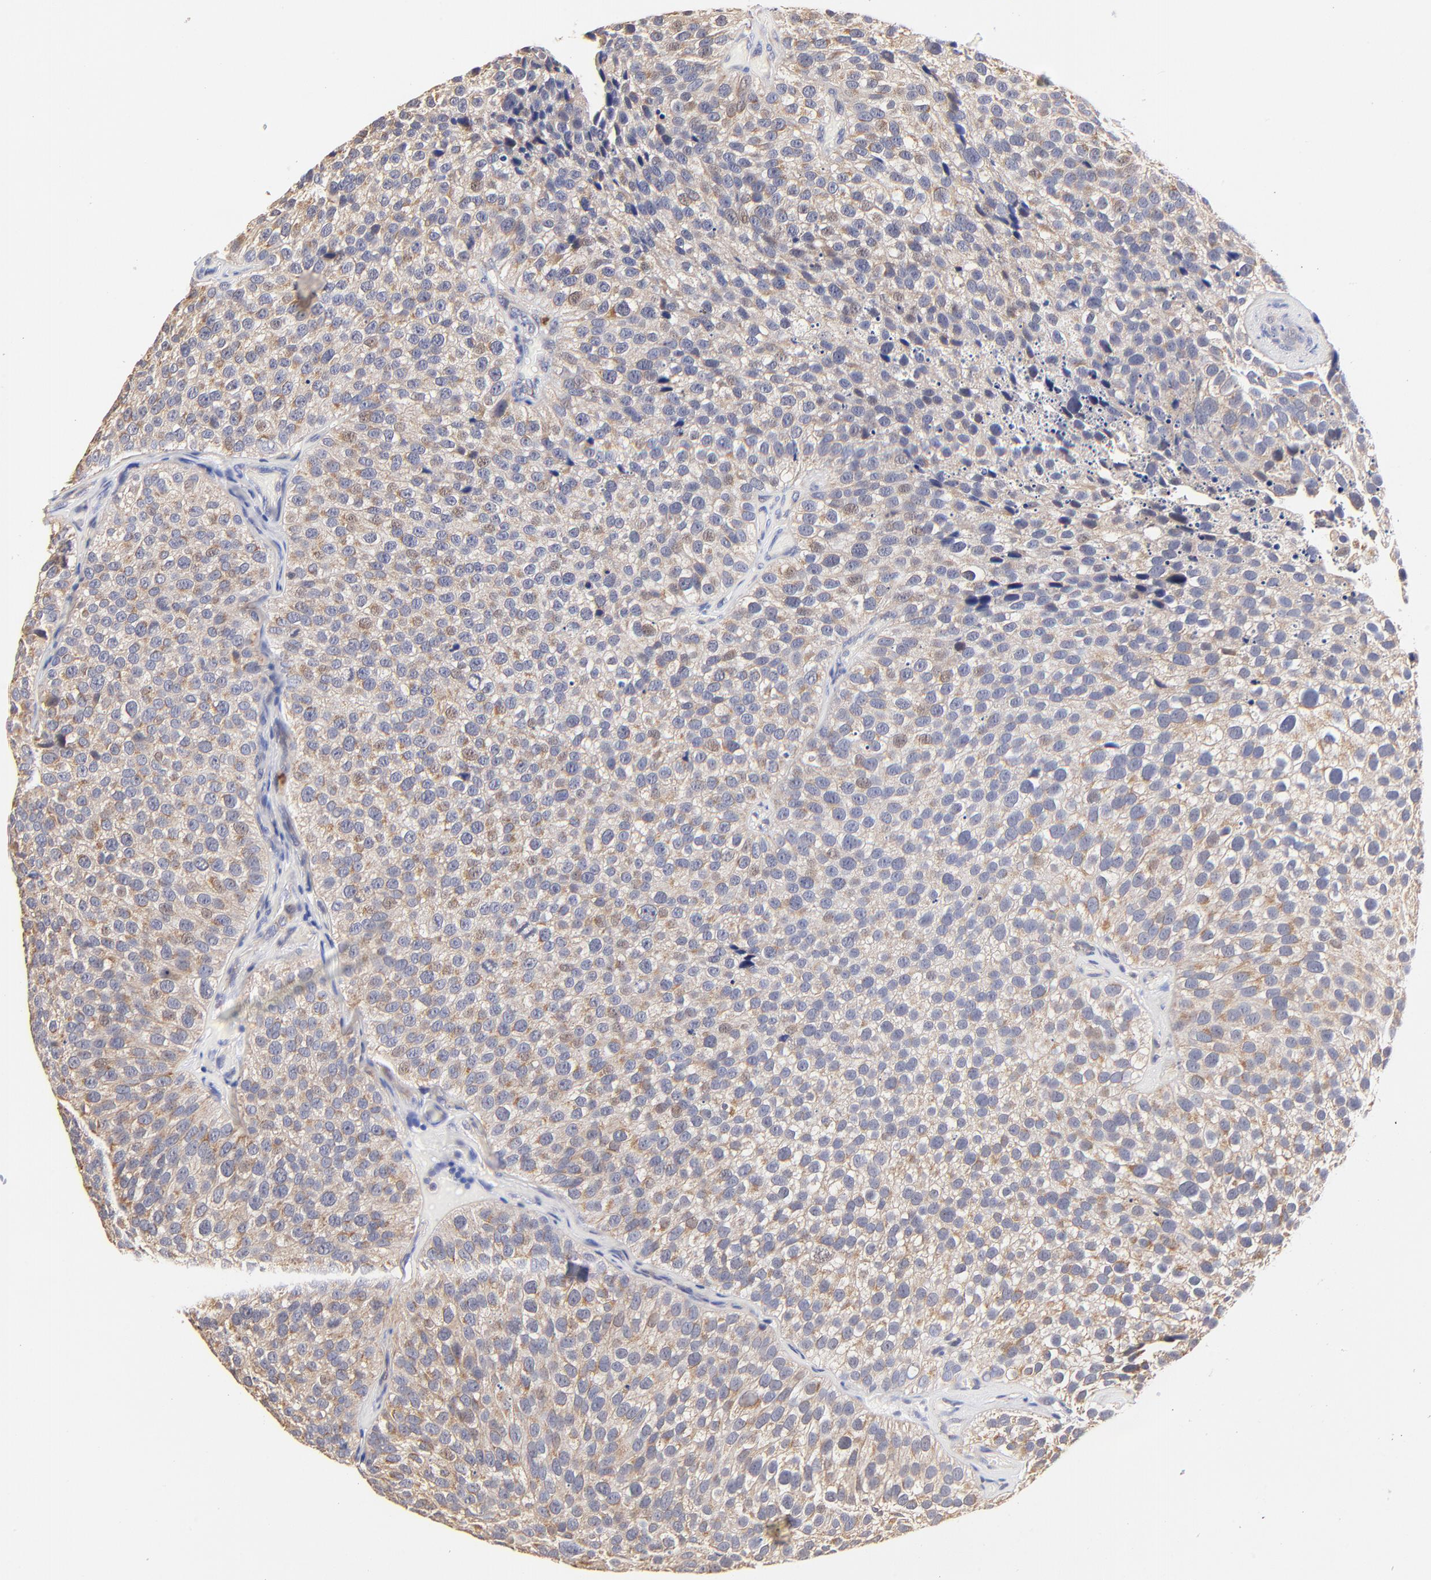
{"staining": {"intensity": "weak", "quantity": ">75%", "location": "cytoplasmic/membranous"}, "tissue": "urothelial cancer", "cell_type": "Tumor cells", "image_type": "cancer", "snomed": [{"axis": "morphology", "description": "Urothelial carcinoma, High grade"}, {"axis": "topography", "description": "Urinary bladder"}], "caption": "The image shows immunohistochemical staining of urothelial carcinoma (high-grade). There is weak cytoplasmic/membranous staining is present in about >75% of tumor cells. (IHC, brightfield microscopy, high magnification).", "gene": "BBOF1", "patient": {"sex": "male", "age": 72}}